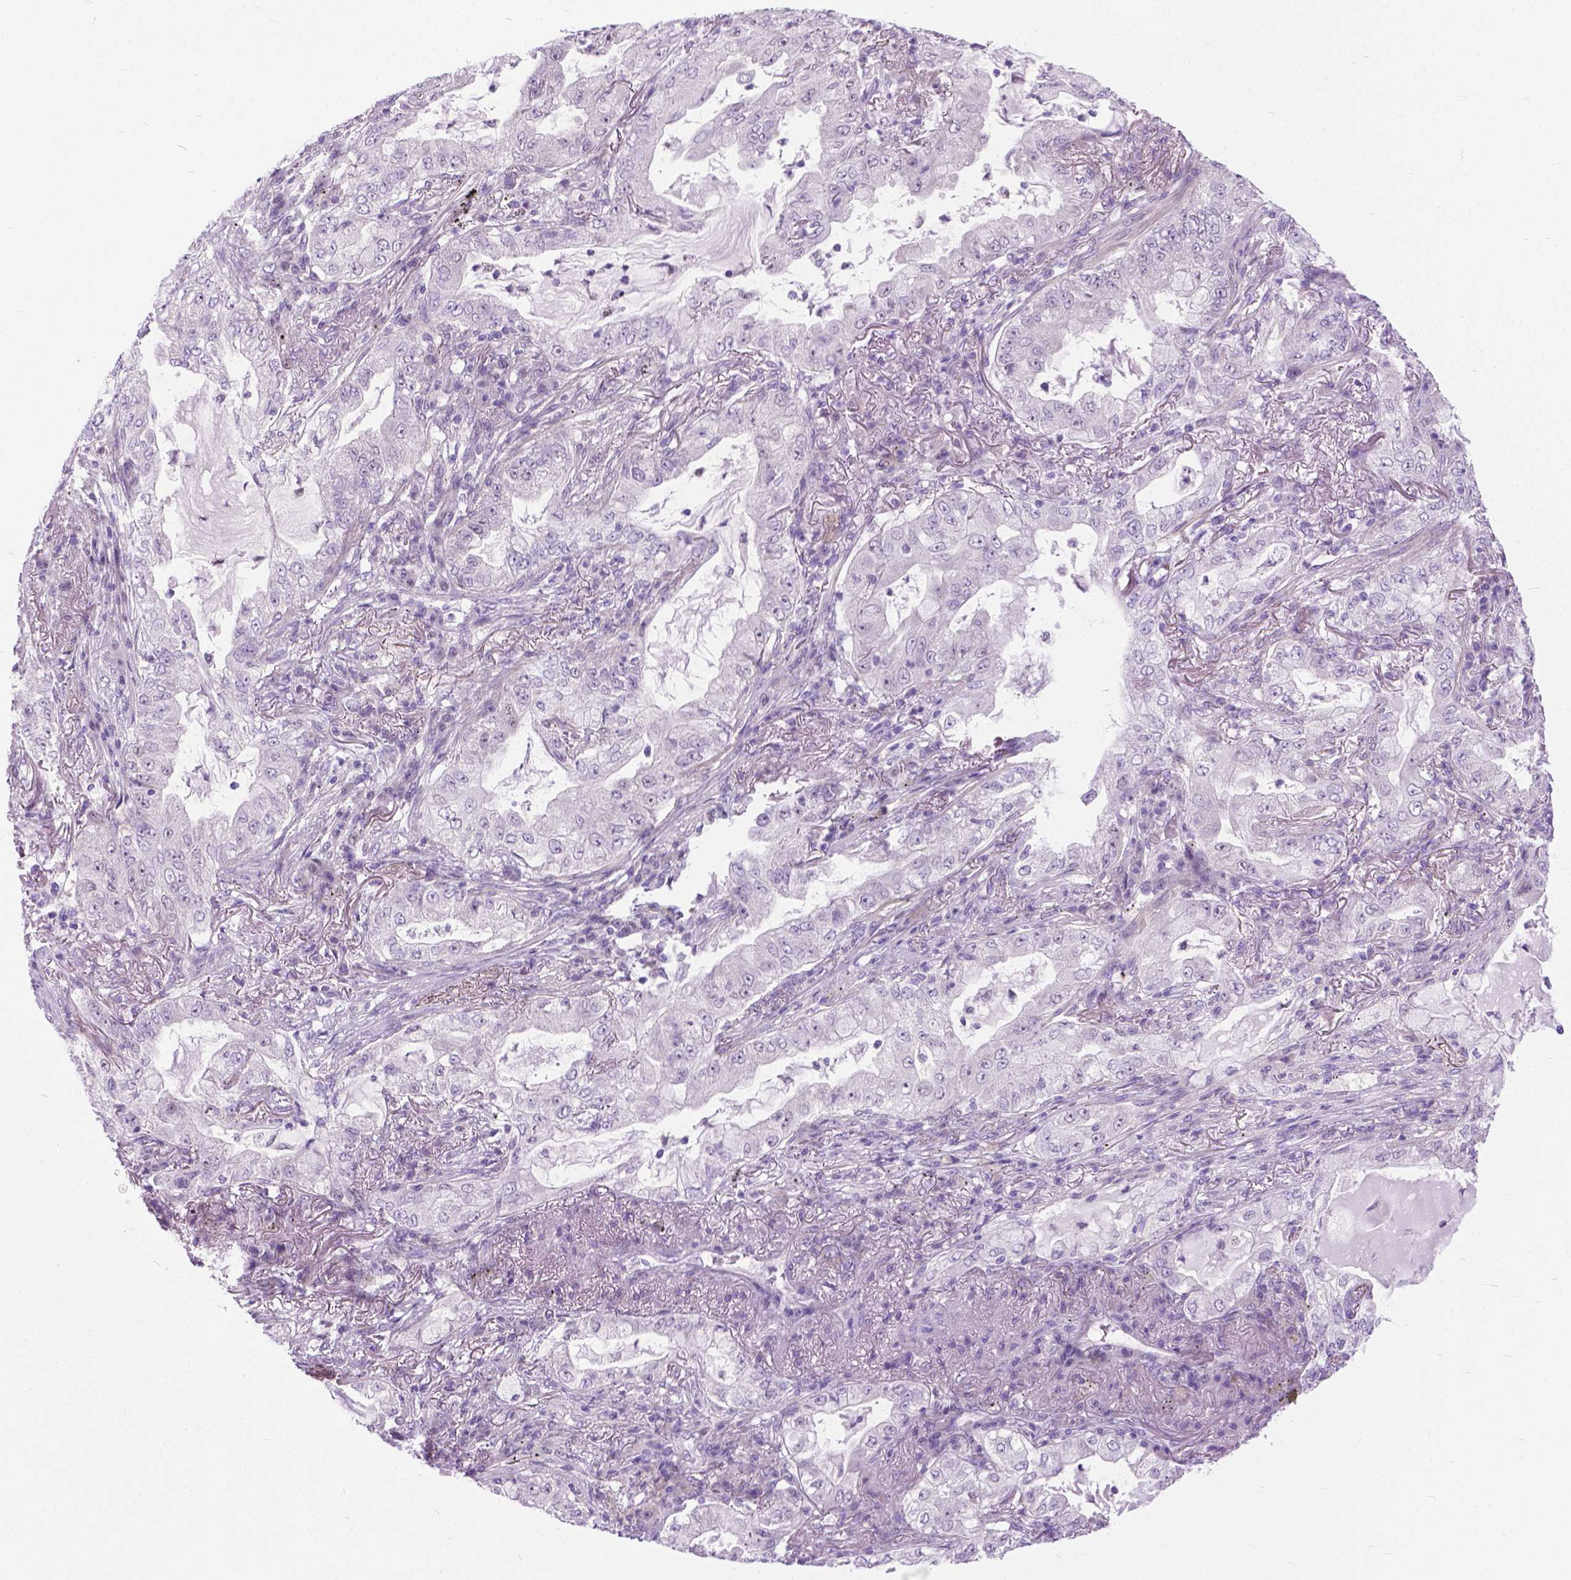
{"staining": {"intensity": "negative", "quantity": "none", "location": "none"}, "tissue": "lung cancer", "cell_type": "Tumor cells", "image_type": "cancer", "snomed": [{"axis": "morphology", "description": "Adenocarcinoma, NOS"}, {"axis": "topography", "description": "Lung"}], "caption": "Immunohistochemical staining of human lung cancer (adenocarcinoma) exhibits no significant staining in tumor cells. The staining was performed using DAB to visualize the protein expression in brown, while the nuclei were stained in blue with hematoxylin (Magnification: 20x).", "gene": "APCDD1L", "patient": {"sex": "female", "age": 73}}